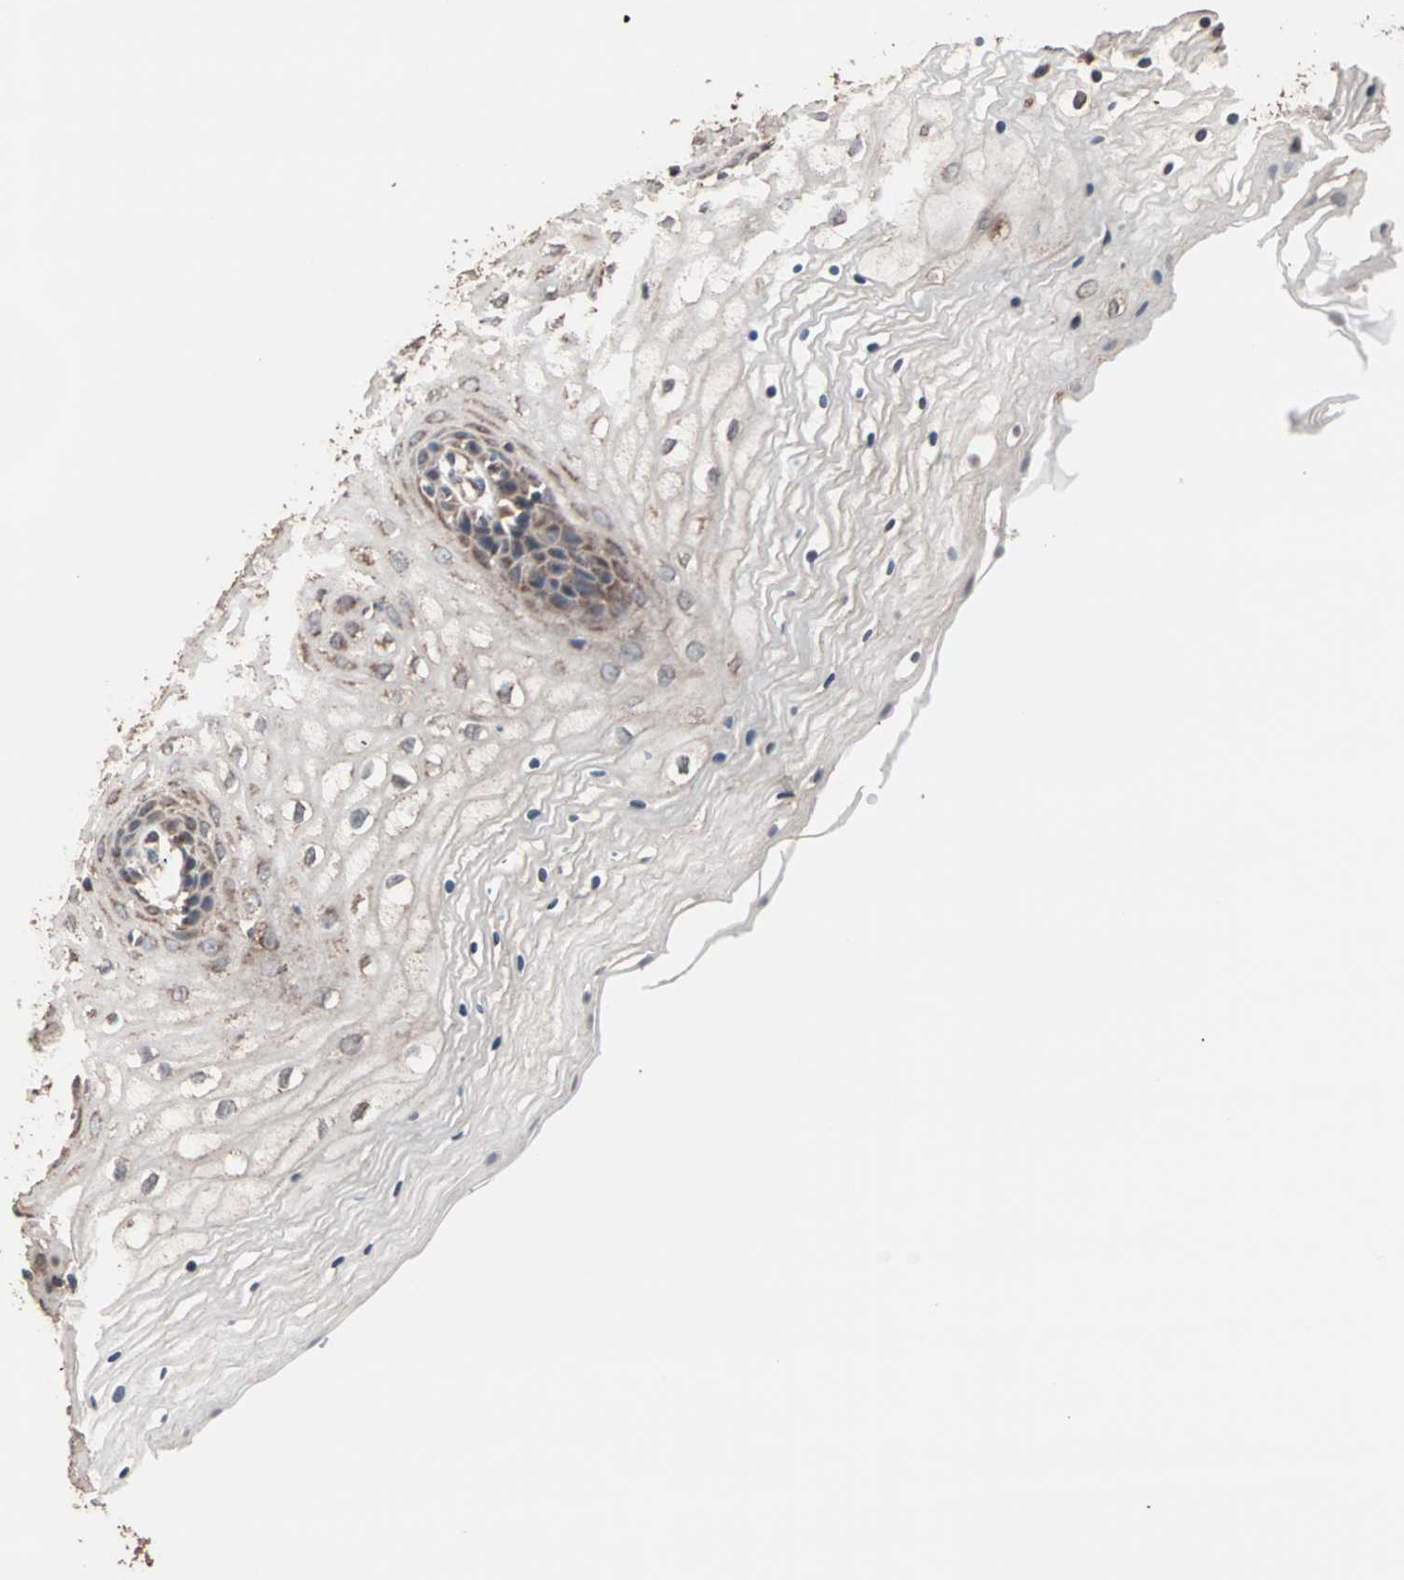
{"staining": {"intensity": "moderate", "quantity": "<25%", "location": "cytoplasmic/membranous"}, "tissue": "vagina", "cell_type": "Squamous epithelial cells", "image_type": "normal", "snomed": [{"axis": "morphology", "description": "Normal tissue, NOS"}, {"axis": "topography", "description": "Vagina"}], "caption": "This photomicrograph demonstrates immunohistochemistry (IHC) staining of benign vagina, with low moderate cytoplasmic/membranous positivity in approximately <25% of squamous epithelial cells.", "gene": "MRPL2", "patient": {"sex": "female", "age": 34}}